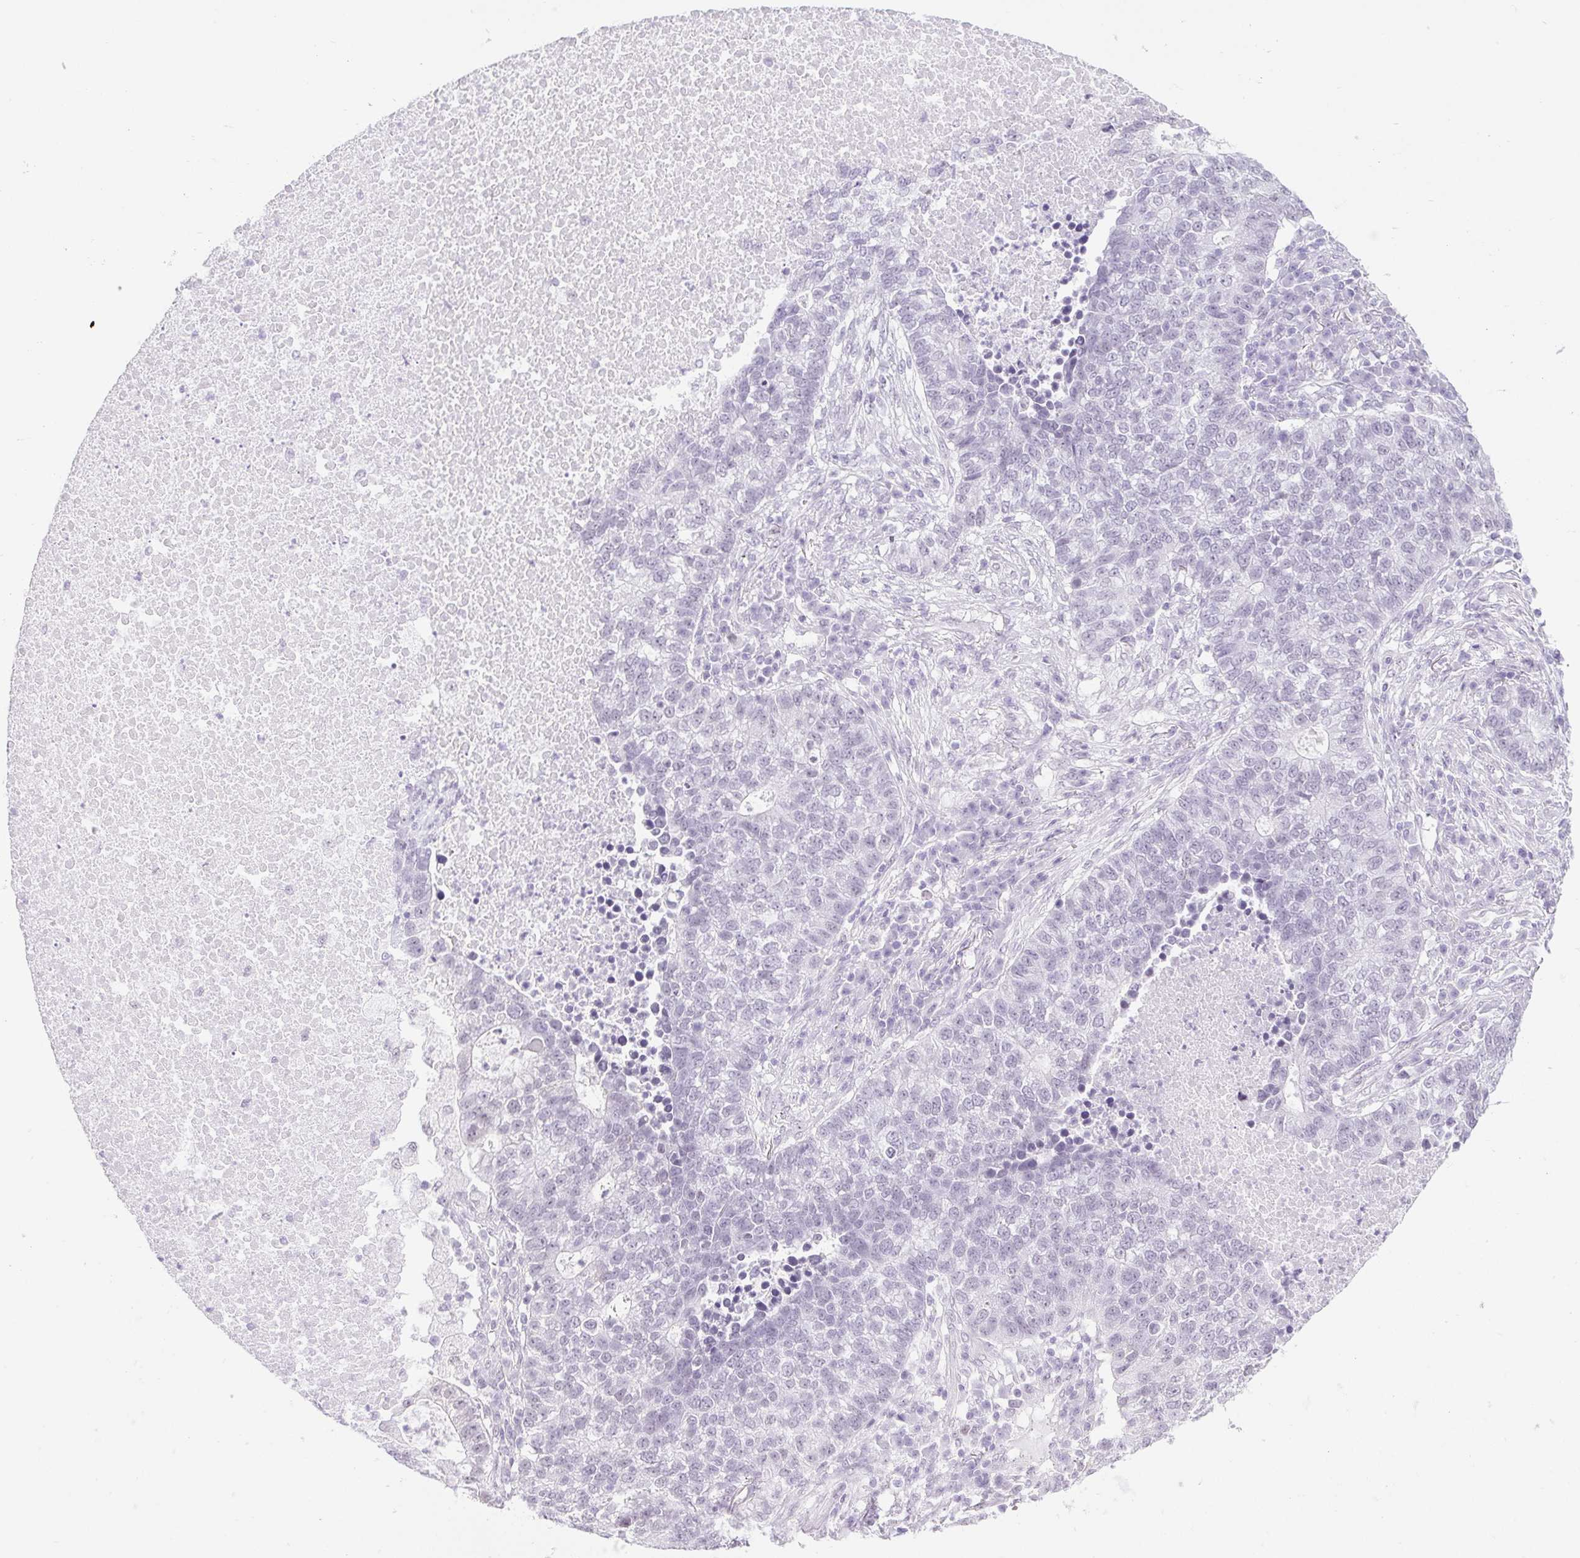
{"staining": {"intensity": "negative", "quantity": "none", "location": "none"}, "tissue": "lung cancer", "cell_type": "Tumor cells", "image_type": "cancer", "snomed": [{"axis": "morphology", "description": "Adenocarcinoma, NOS"}, {"axis": "topography", "description": "Lung"}], "caption": "Adenocarcinoma (lung) stained for a protein using IHC displays no expression tumor cells.", "gene": "BCAS1", "patient": {"sex": "male", "age": 57}}